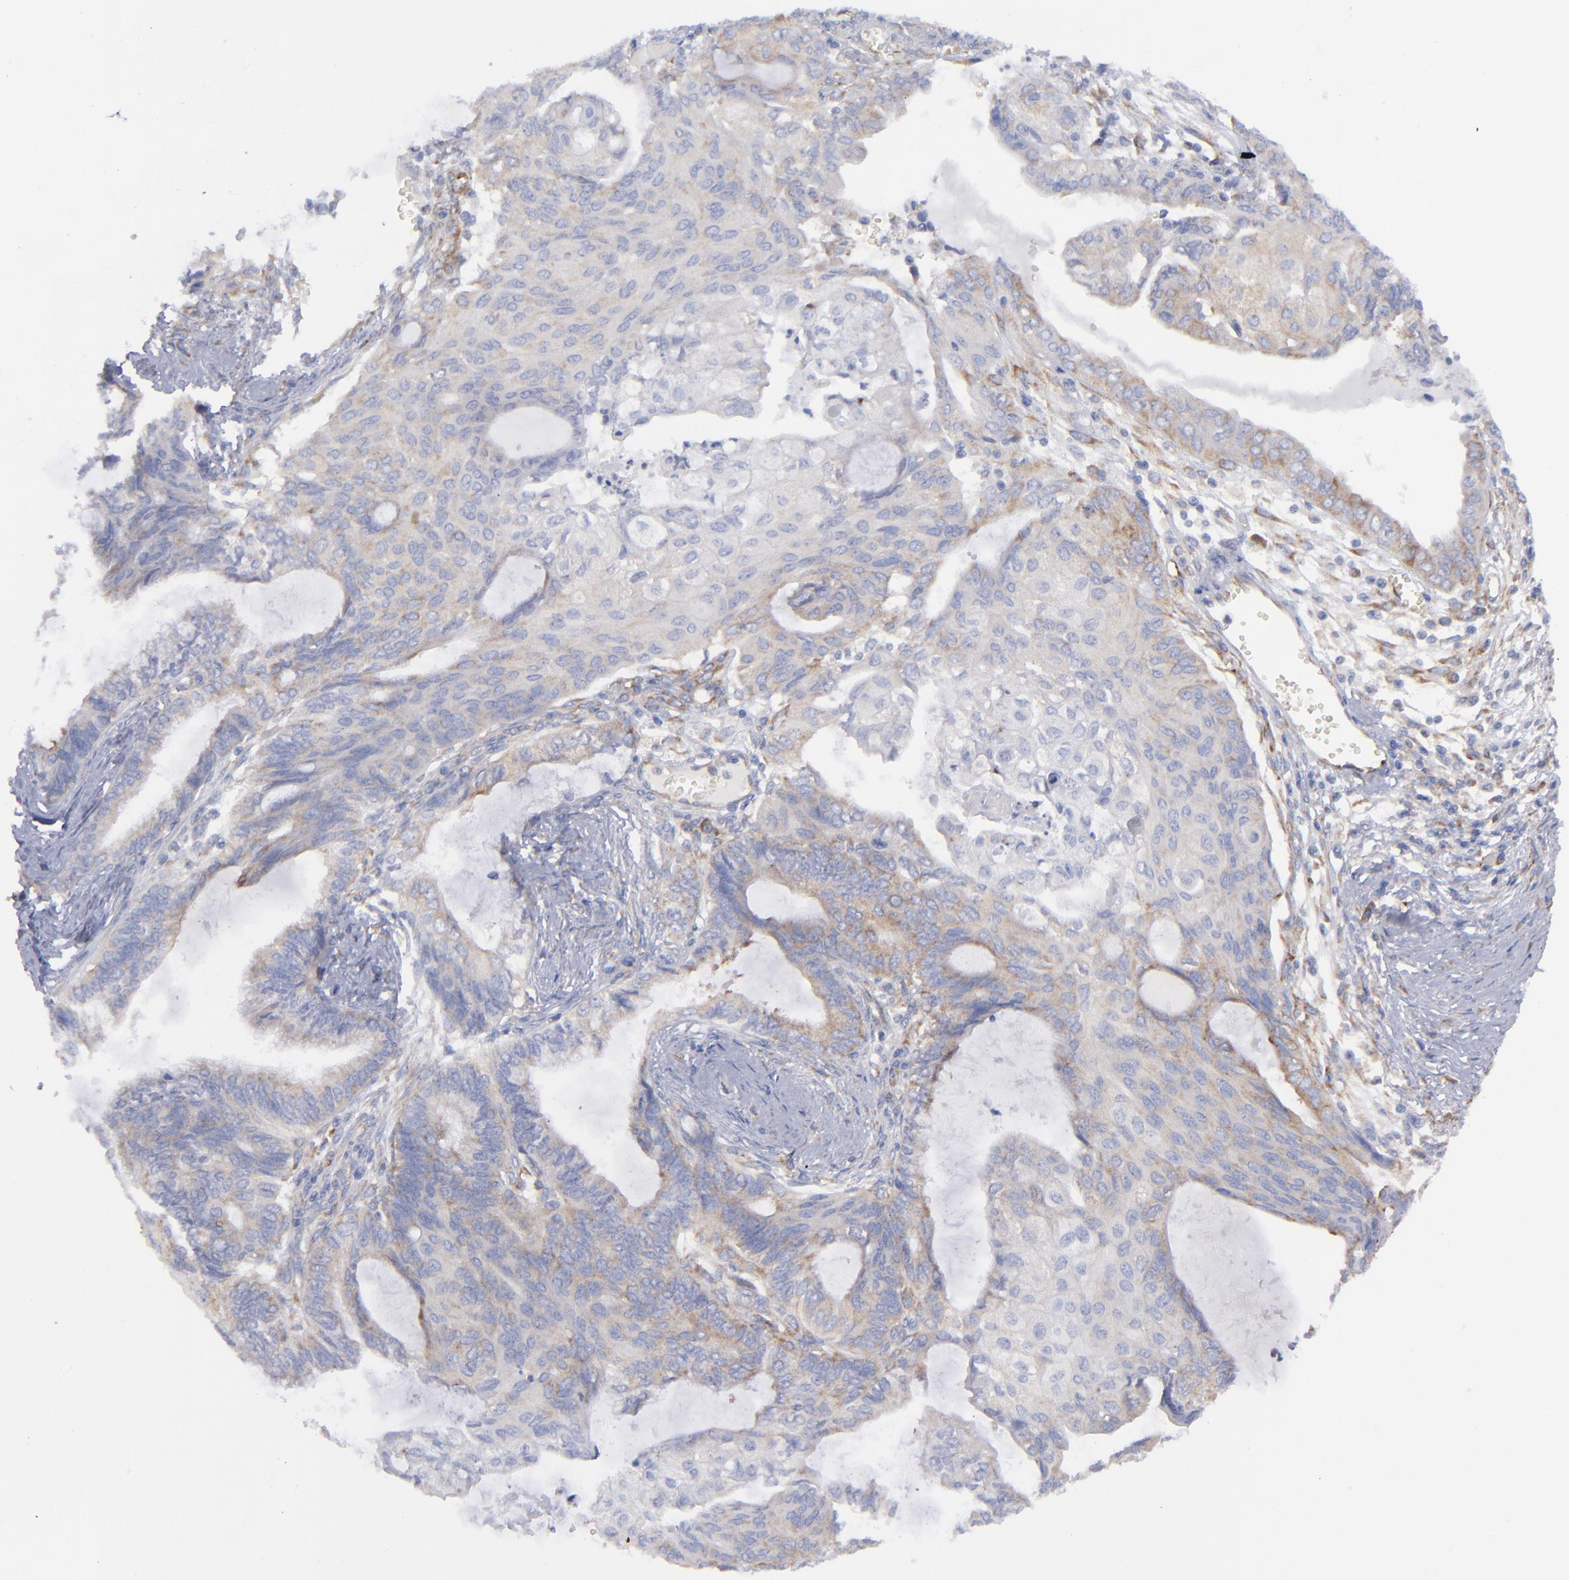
{"staining": {"intensity": "weak", "quantity": ">75%", "location": "cytoplasmic/membranous"}, "tissue": "endometrial cancer", "cell_type": "Tumor cells", "image_type": "cancer", "snomed": [{"axis": "morphology", "description": "Adenocarcinoma, NOS"}, {"axis": "topography", "description": "Endometrium"}], "caption": "A histopathology image of endometrial cancer (adenocarcinoma) stained for a protein displays weak cytoplasmic/membranous brown staining in tumor cells.", "gene": "EIF2AK2", "patient": {"sex": "female", "age": 79}}